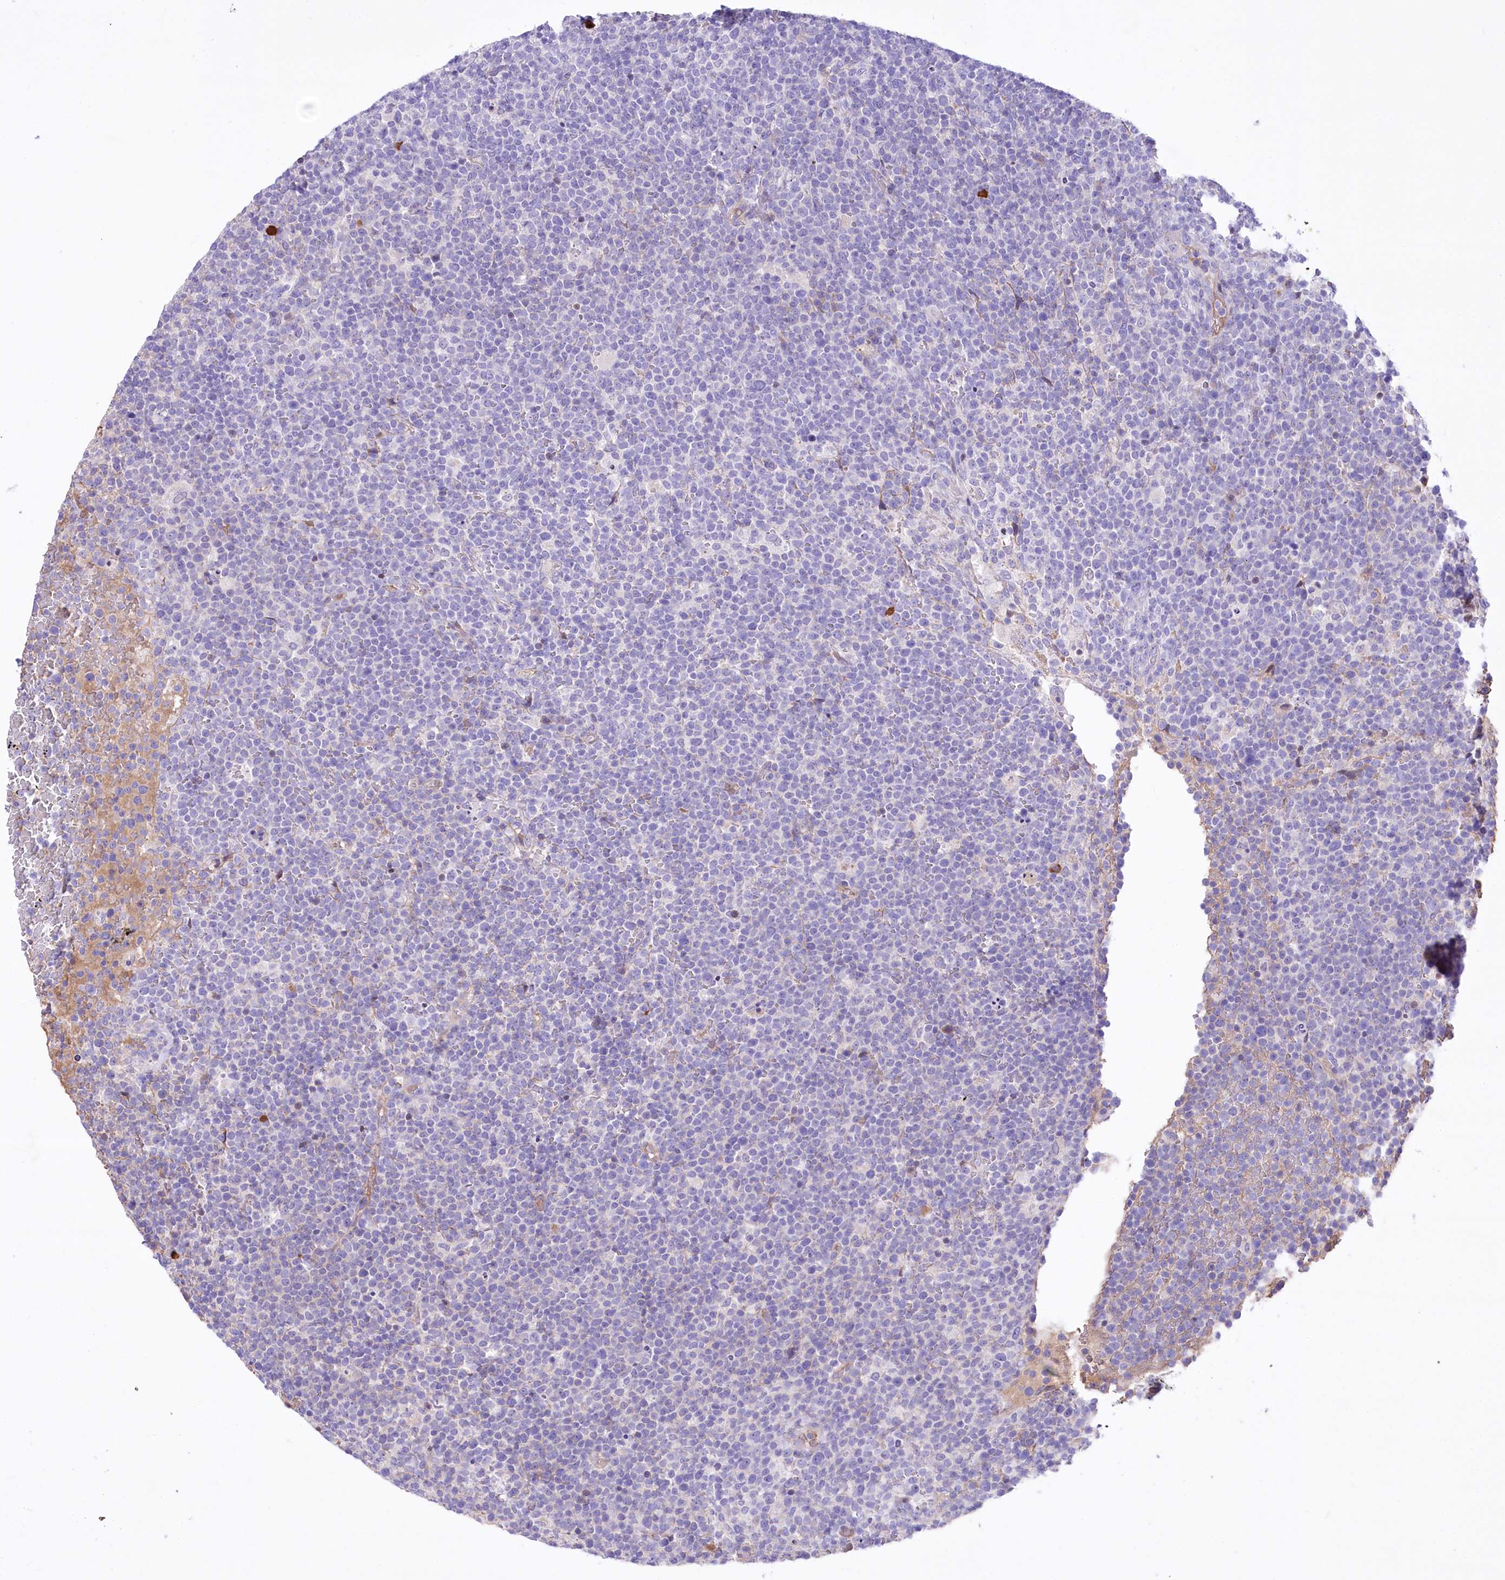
{"staining": {"intensity": "negative", "quantity": "none", "location": "none"}, "tissue": "lymphoma", "cell_type": "Tumor cells", "image_type": "cancer", "snomed": [{"axis": "morphology", "description": "Malignant lymphoma, non-Hodgkin's type, High grade"}, {"axis": "topography", "description": "Lymph node"}], "caption": "This photomicrograph is of lymphoma stained with immunohistochemistry (IHC) to label a protein in brown with the nuclei are counter-stained blue. There is no positivity in tumor cells. (Immunohistochemistry (ihc), brightfield microscopy, high magnification).", "gene": "CEP164", "patient": {"sex": "male", "age": 61}}